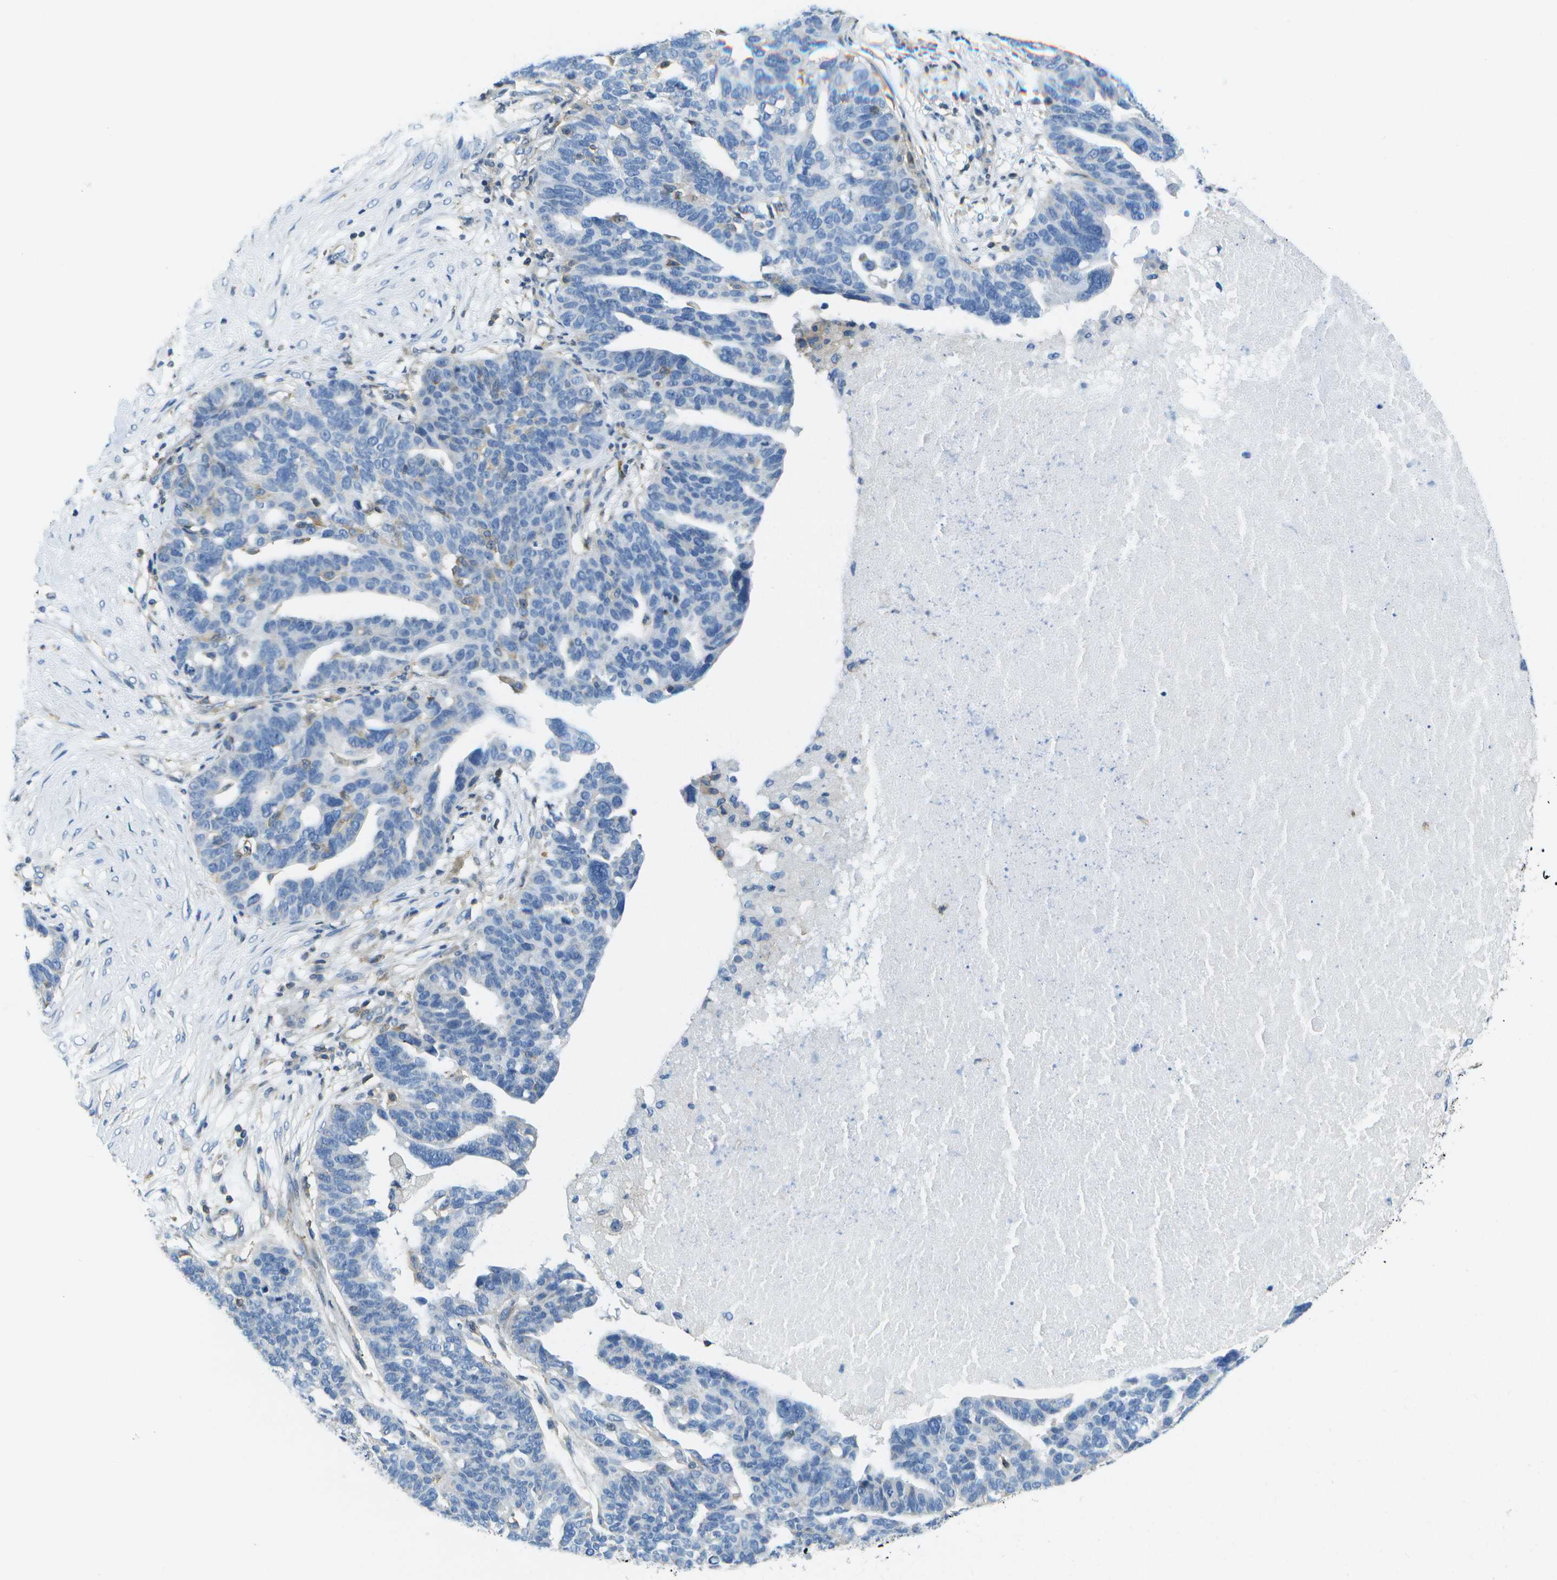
{"staining": {"intensity": "negative", "quantity": "none", "location": "none"}, "tissue": "ovarian cancer", "cell_type": "Tumor cells", "image_type": "cancer", "snomed": [{"axis": "morphology", "description": "Cystadenocarcinoma, serous, NOS"}, {"axis": "topography", "description": "Ovary"}], "caption": "Photomicrograph shows no protein staining in tumor cells of ovarian cancer tissue. Nuclei are stained in blue.", "gene": "RCSD1", "patient": {"sex": "female", "age": 59}}